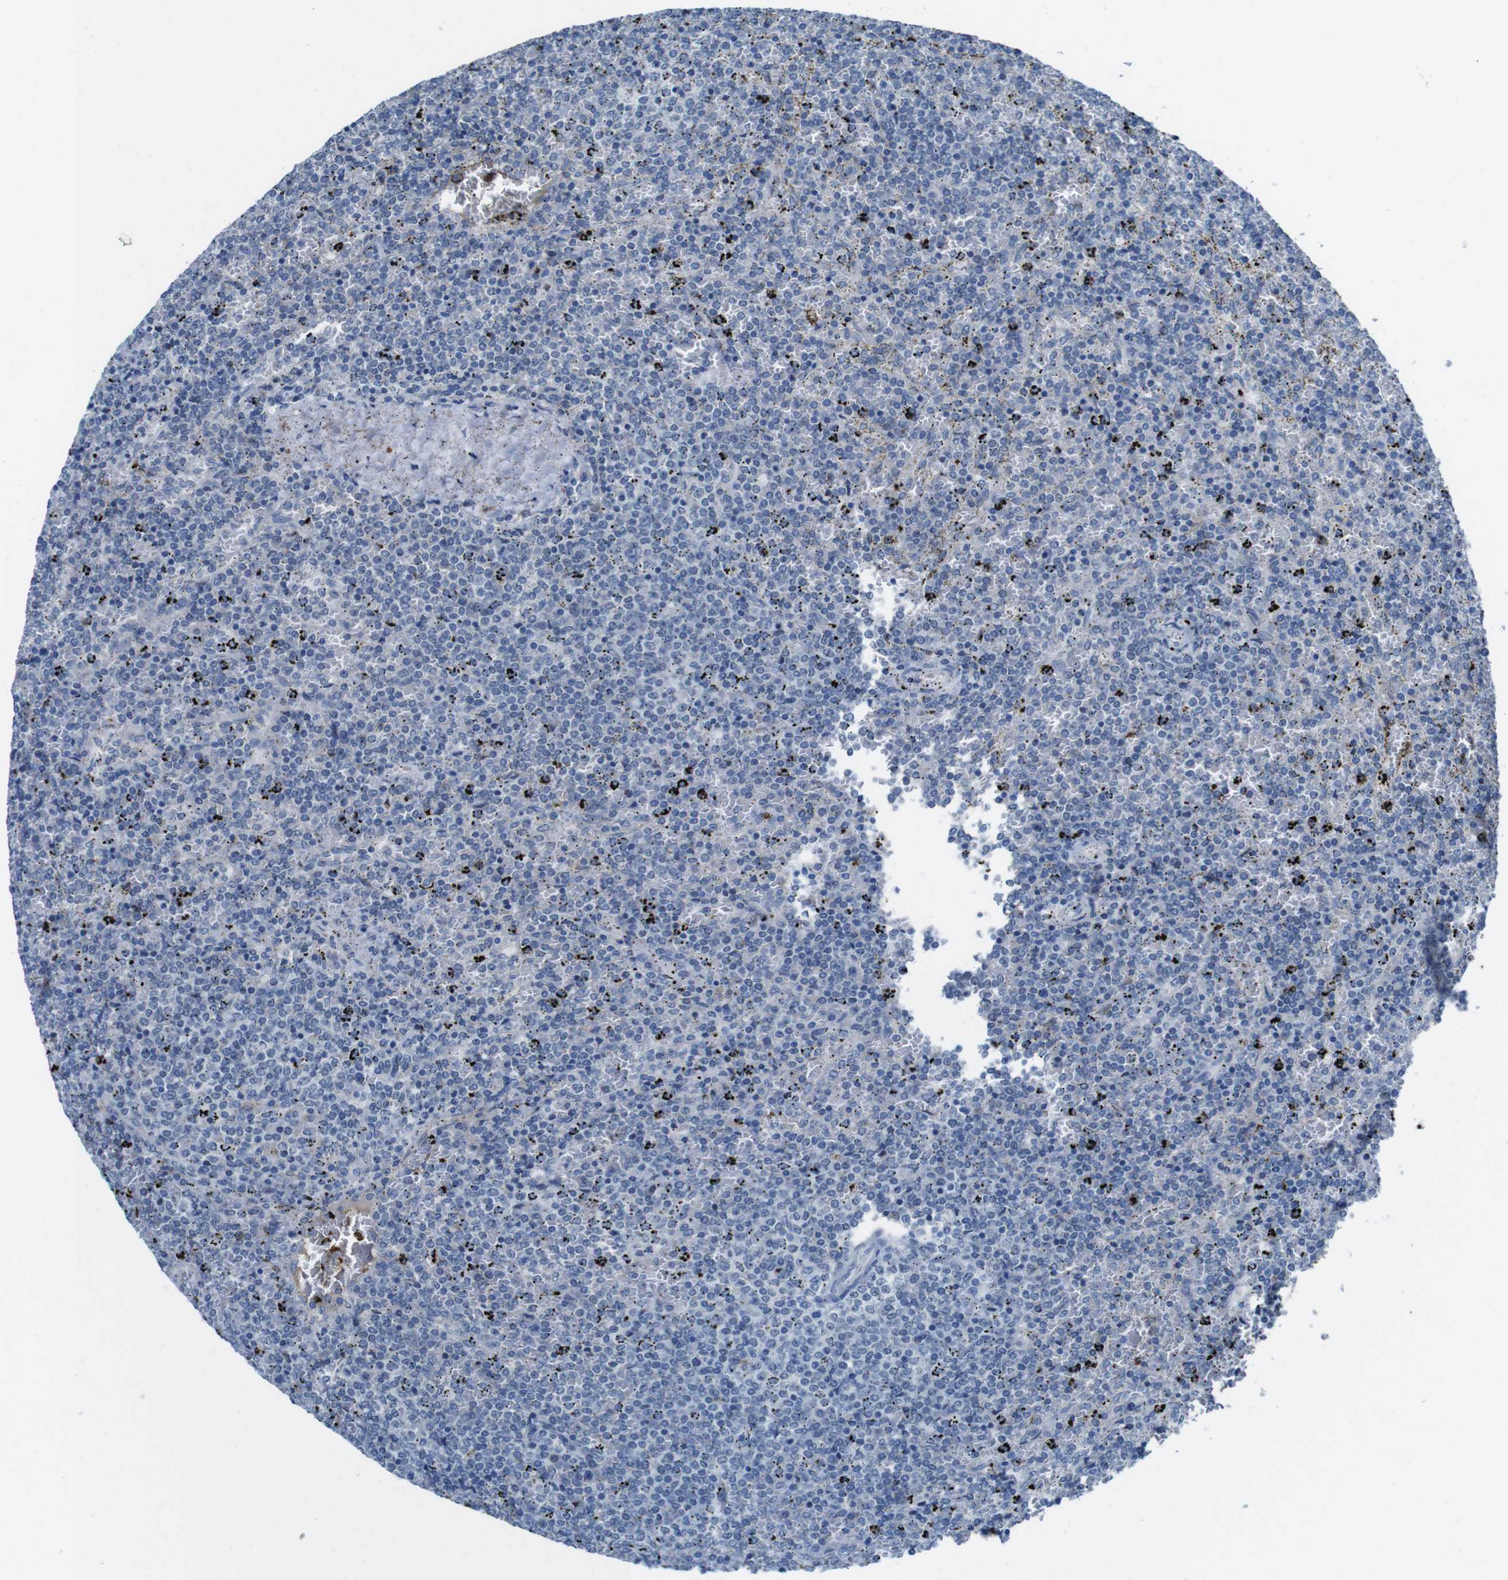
{"staining": {"intensity": "negative", "quantity": "none", "location": "none"}, "tissue": "lymphoma", "cell_type": "Tumor cells", "image_type": "cancer", "snomed": [{"axis": "morphology", "description": "Malignant lymphoma, non-Hodgkin's type, Low grade"}, {"axis": "topography", "description": "Spleen"}], "caption": "This is a histopathology image of immunohistochemistry staining of low-grade malignant lymphoma, non-Hodgkin's type, which shows no positivity in tumor cells. (Brightfield microscopy of DAB immunohistochemistry at high magnification).", "gene": "CDHR2", "patient": {"sex": "female", "age": 77}}